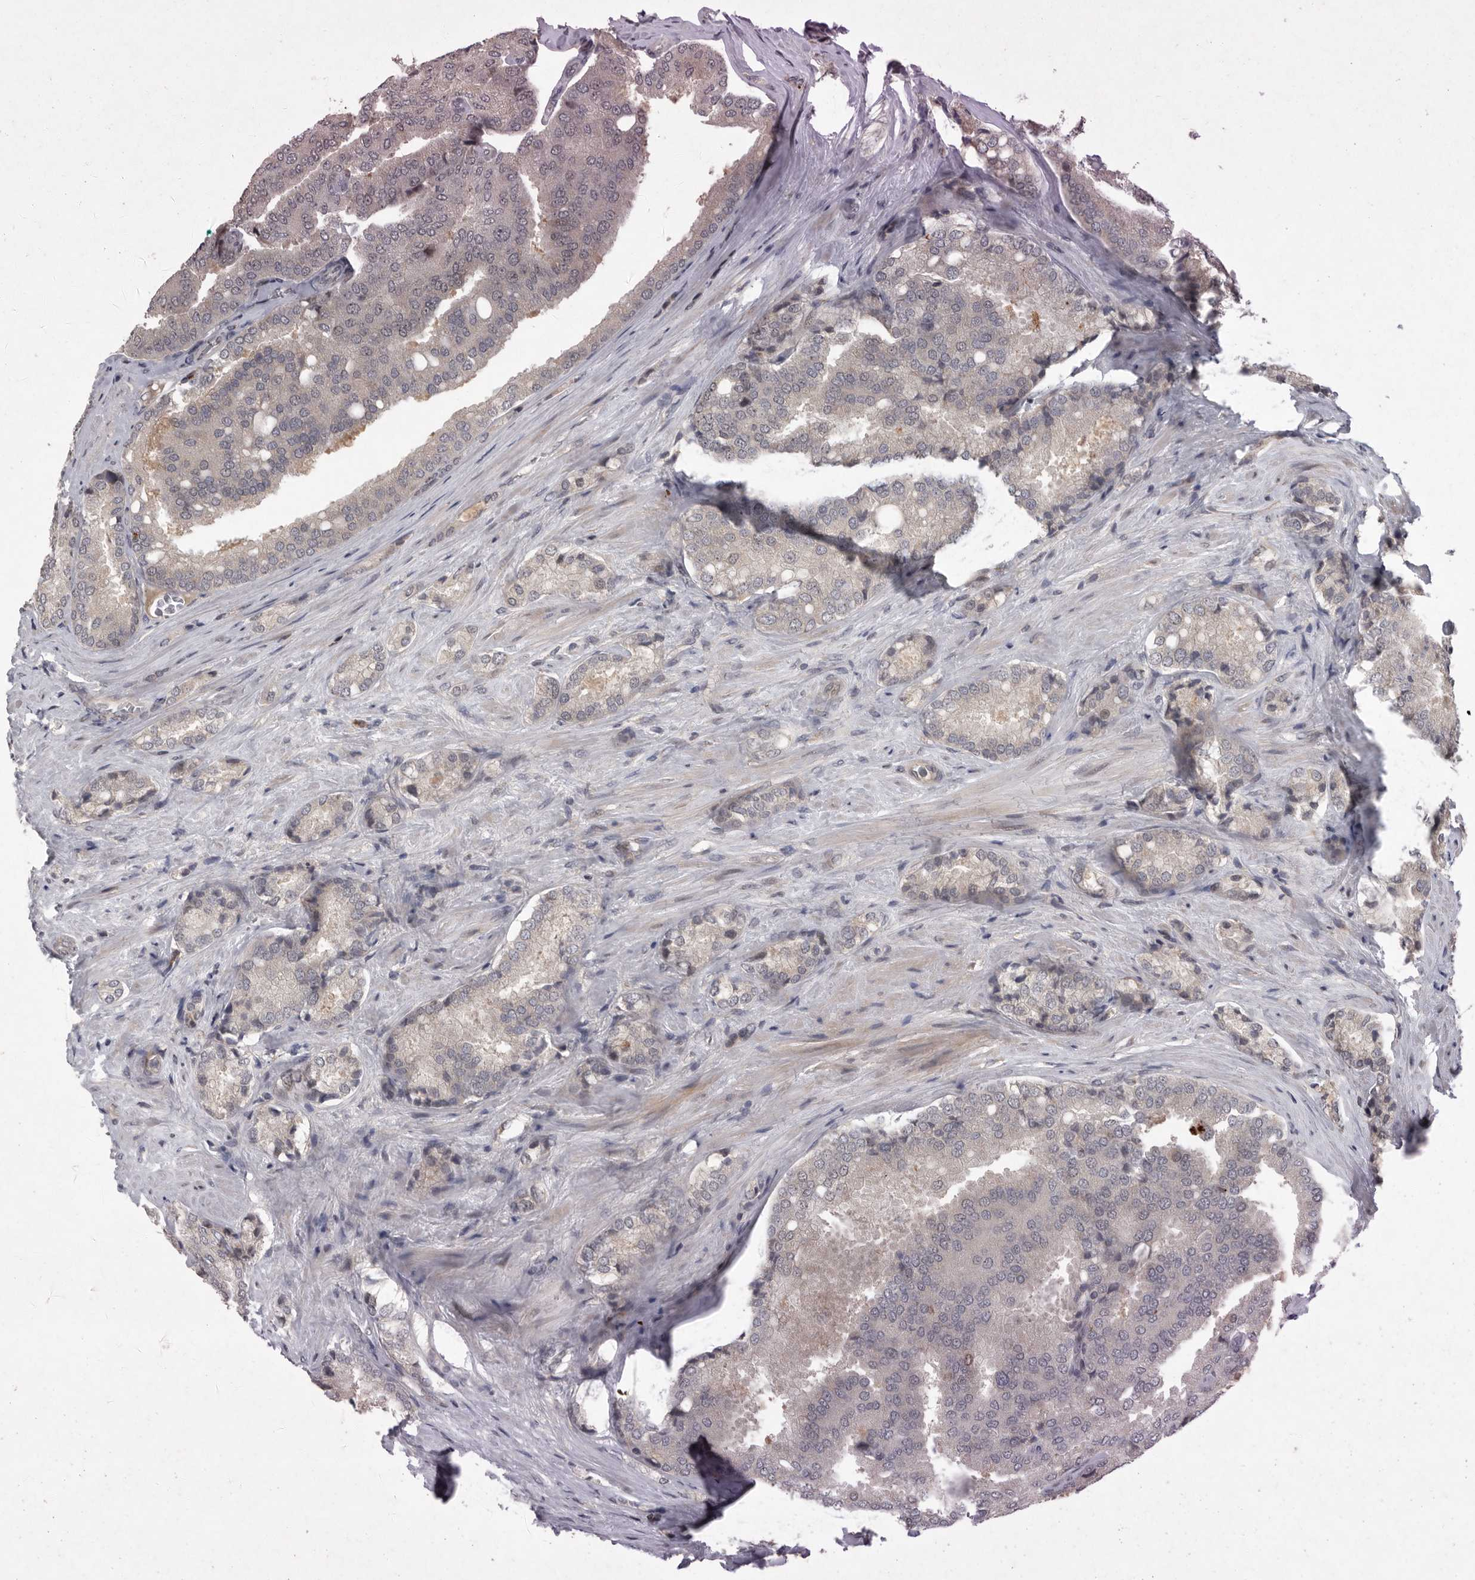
{"staining": {"intensity": "negative", "quantity": "none", "location": "none"}, "tissue": "prostate cancer", "cell_type": "Tumor cells", "image_type": "cancer", "snomed": [{"axis": "morphology", "description": "Adenocarcinoma, High grade"}, {"axis": "topography", "description": "Prostate"}], "caption": "This is a micrograph of immunohistochemistry staining of high-grade adenocarcinoma (prostate), which shows no positivity in tumor cells.", "gene": "MAN2A1", "patient": {"sex": "male", "age": 50}}